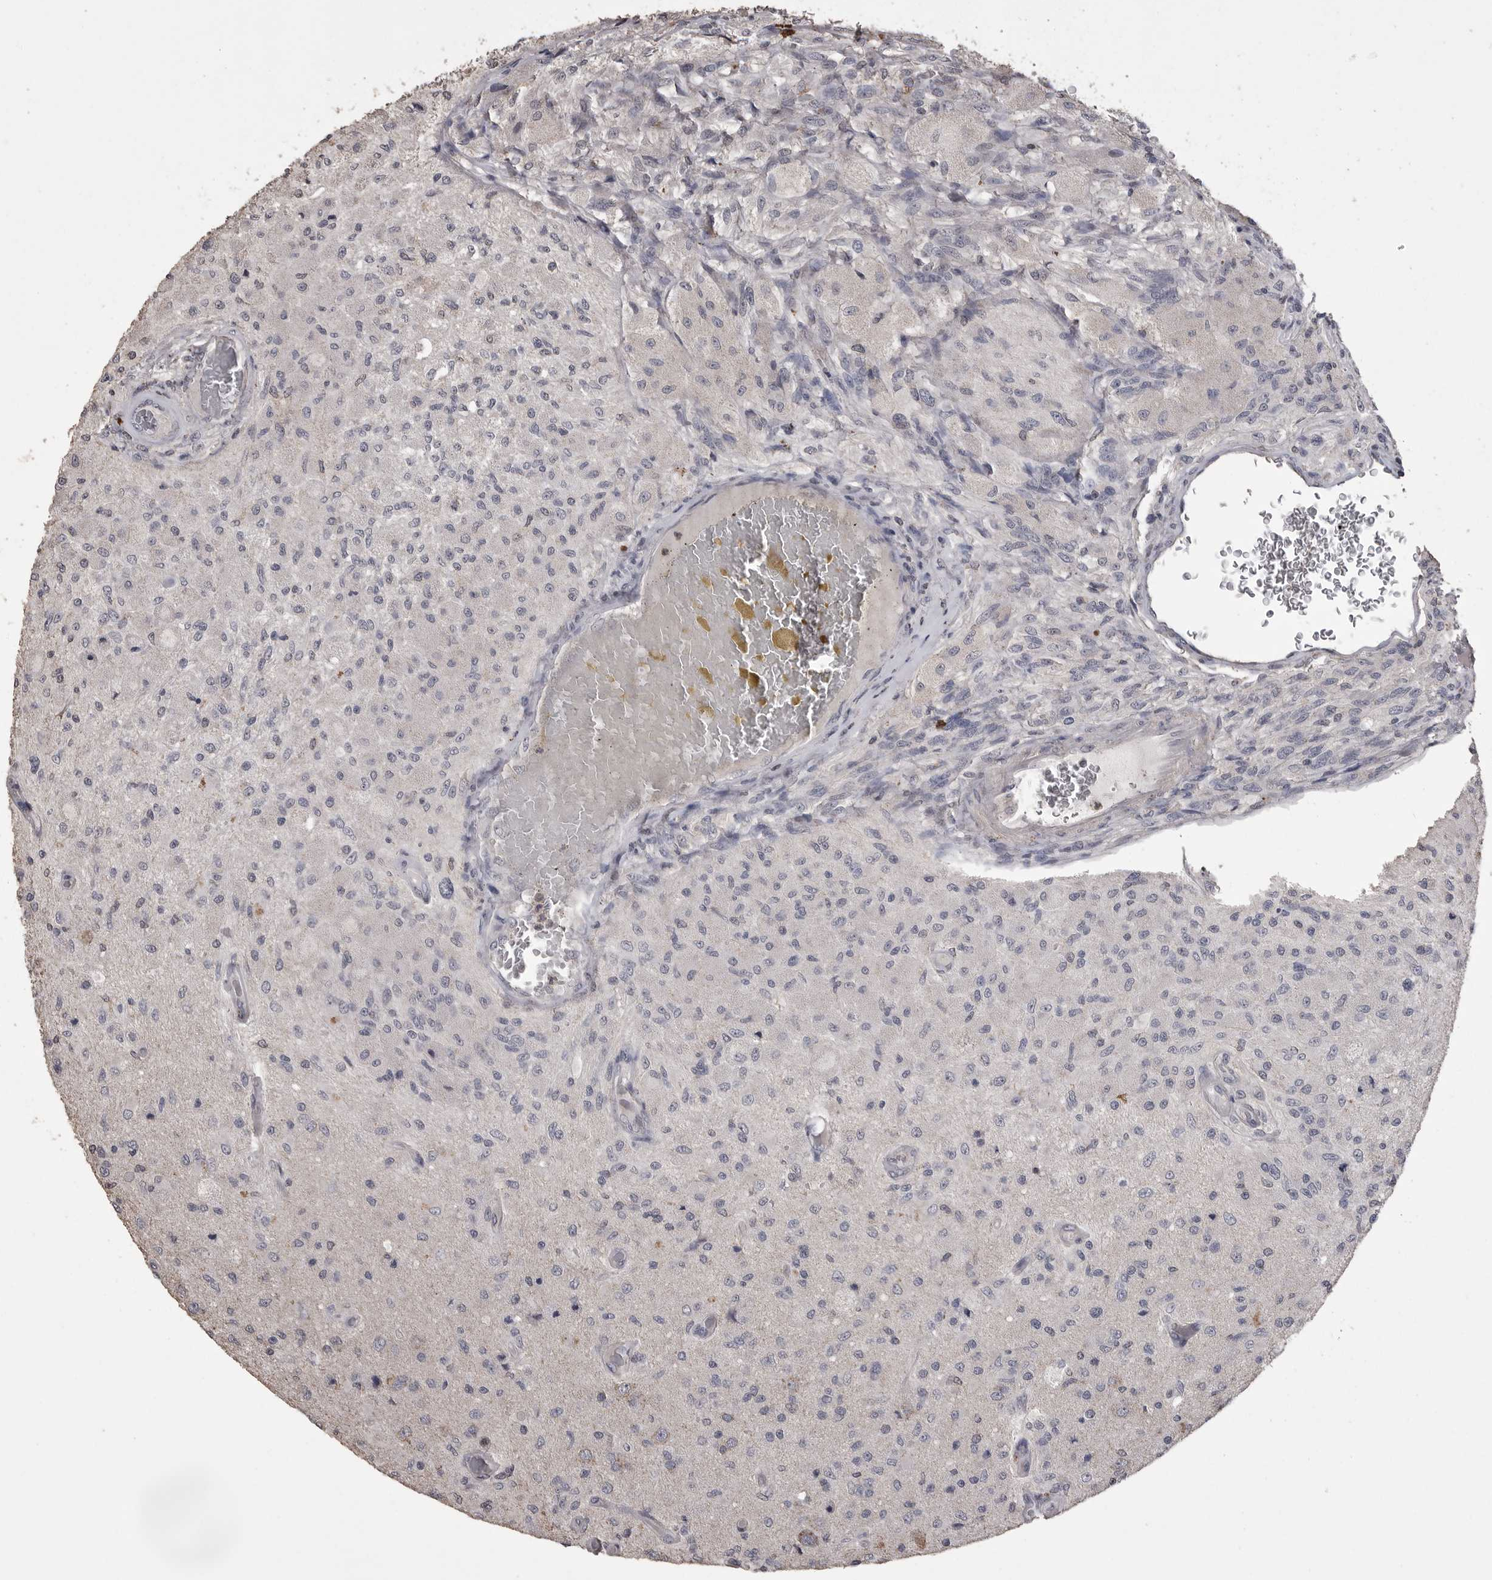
{"staining": {"intensity": "negative", "quantity": "none", "location": "none"}, "tissue": "glioma", "cell_type": "Tumor cells", "image_type": "cancer", "snomed": [{"axis": "morphology", "description": "Normal tissue, NOS"}, {"axis": "morphology", "description": "Glioma, malignant, High grade"}, {"axis": "topography", "description": "Cerebral cortex"}], "caption": "Immunohistochemistry histopathology image of neoplastic tissue: malignant high-grade glioma stained with DAB (3,3'-diaminobenzidine) shows no significant protein expression in tumor cells.", "gene": "MMP7", "patient": {"sex": "male", "age": 77}}